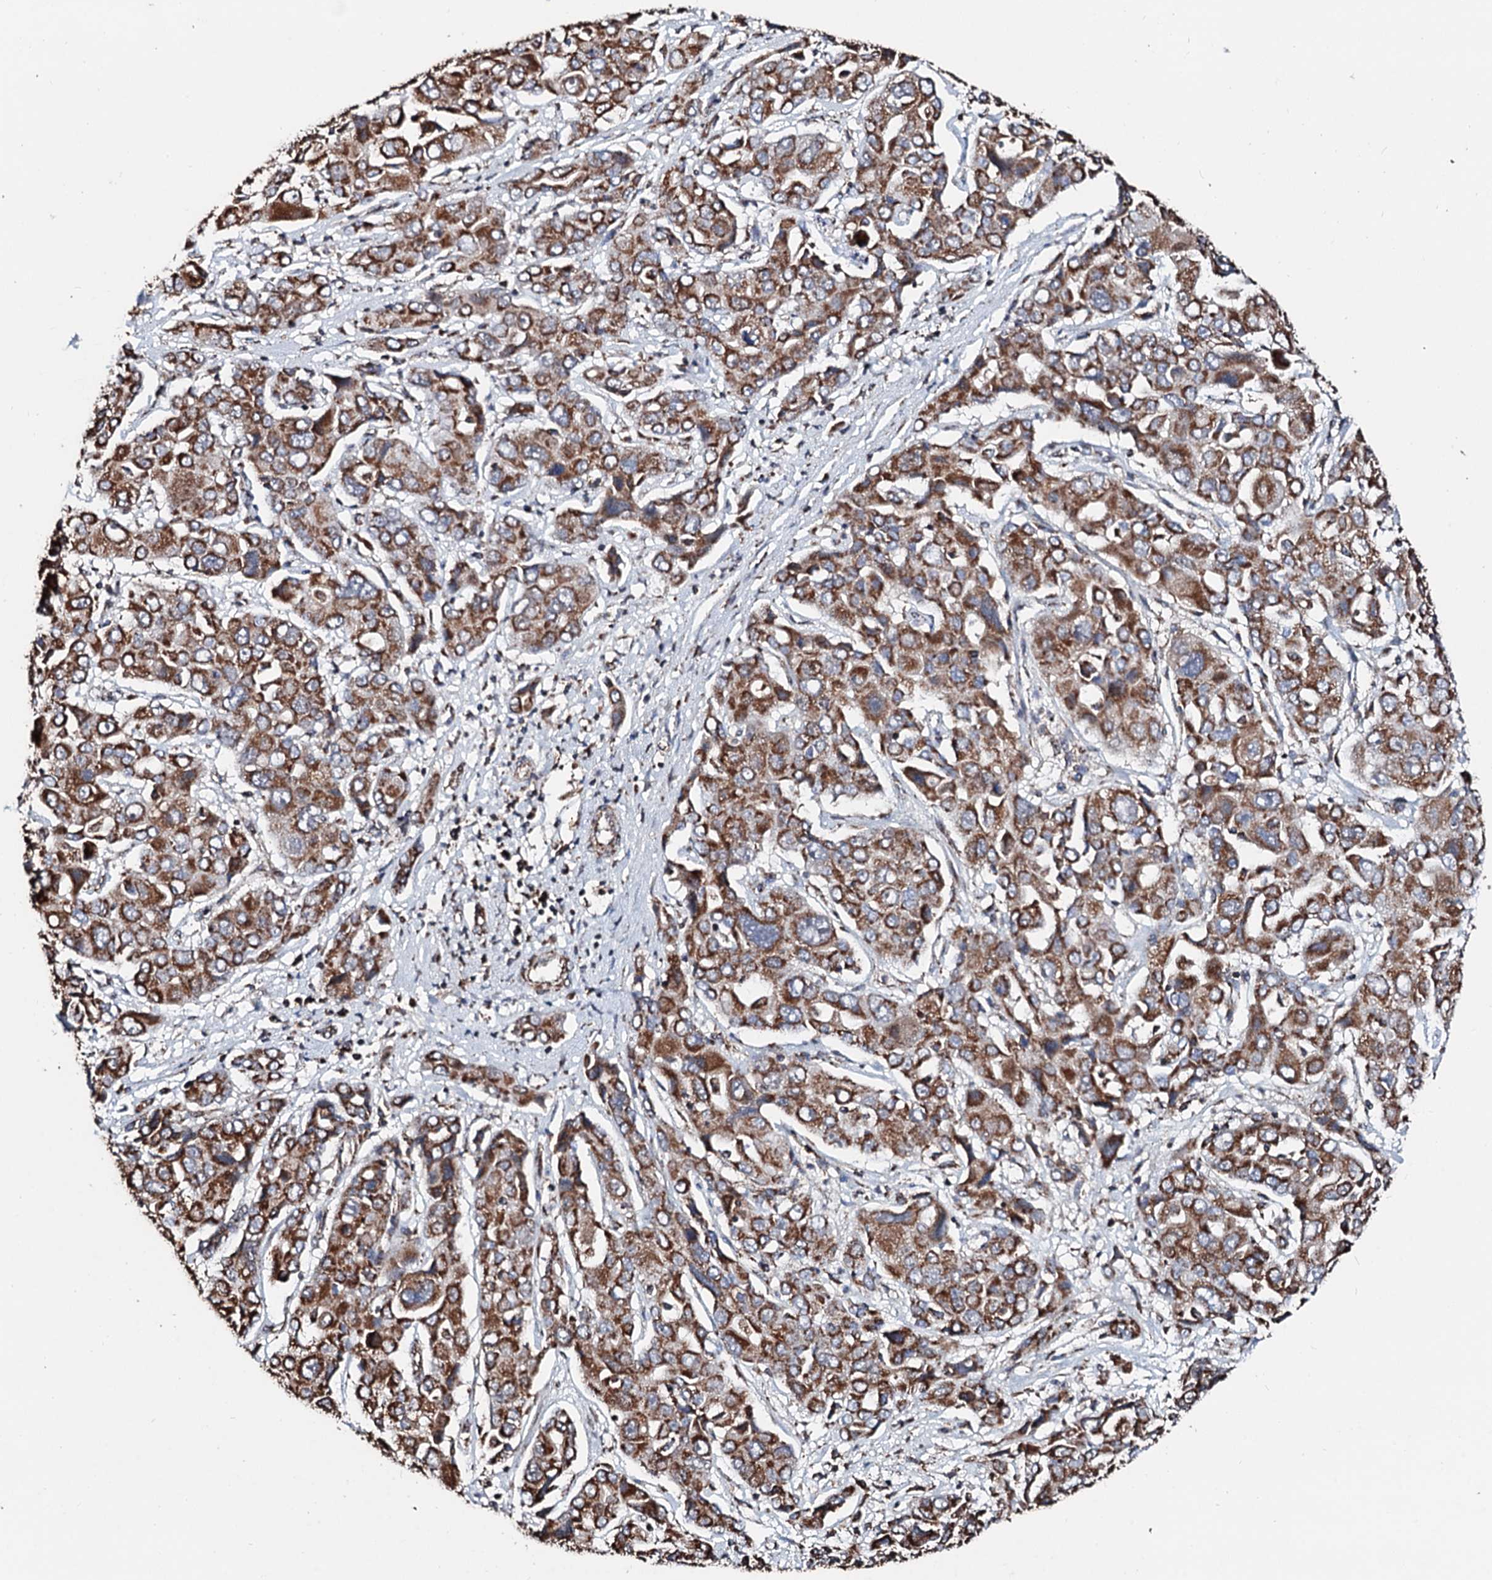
{"staining": {"intensity": "moderate", "quantity": ">75%", "location": "cytoplasmic/membranous"}, "tissue": "liver cancer", "cell_type": "Tumor cells", "image_type": "cancer", "snomed": [{"axis": "morphology", "description": "Cholangiocarcinoma"}, {"axis": "topography", "description": "Liver"}], "caption": "Immunohistochemical staining of liver cancer (cholangiocarcinoma) exhibits medium levels of moderate cytoplasmic/membranous positivity in approximately >75% of tumor cells. The staining was performed using DAB (3,3'-diaminobenzidine) to visualize the protein expression in brown, while the nuclei were stained in blue with hematoxylin (Magnification: 20x).", "gene": "SECISBP2L", "patient": {"sex": "male", "age": 67}}